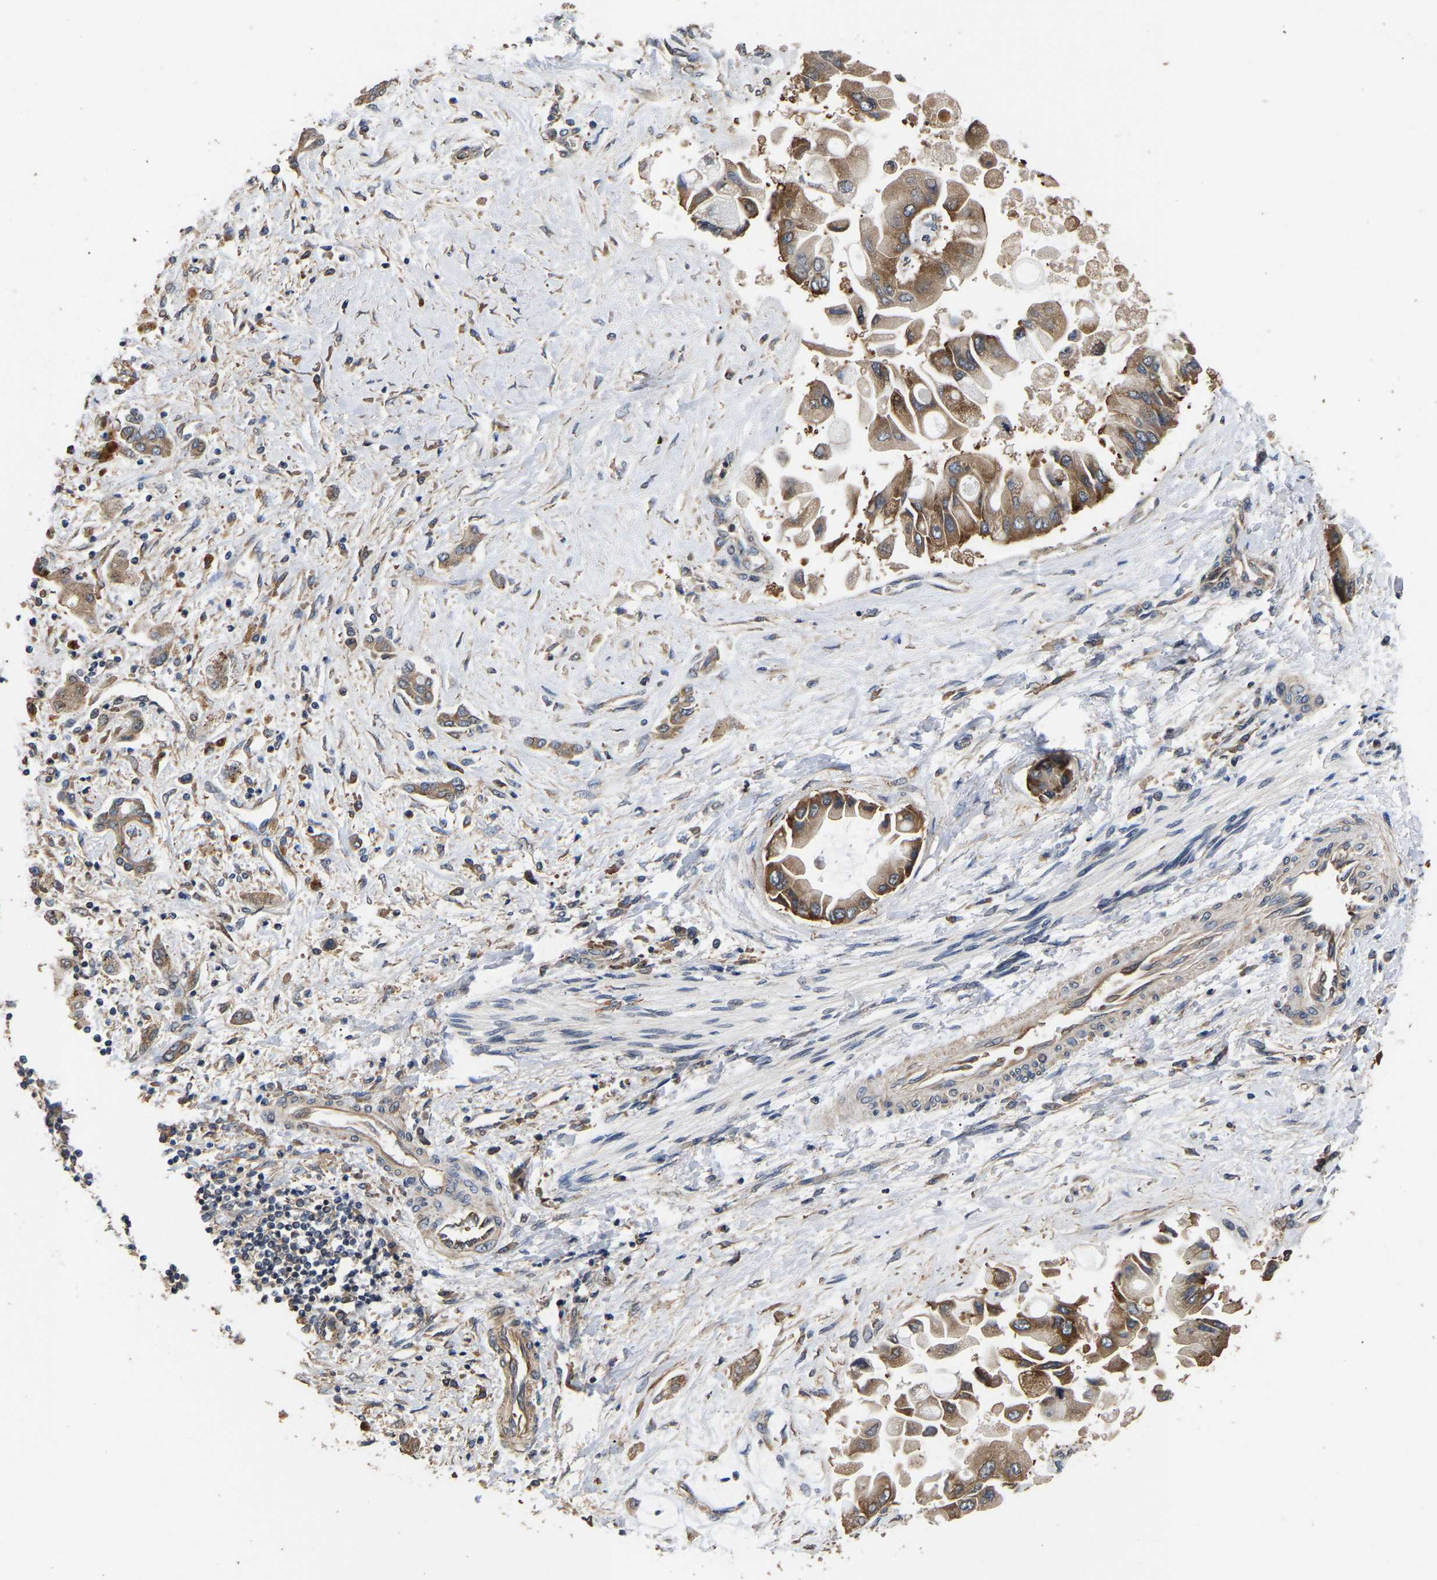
{"staining": {"intensity": "moderate", "quantity": ">75%", "location": "cytoplasmic/membranous"}, "tissue": "liver cancer", "cell_type": "Tumor cells", "image_type": "cancer", "snomed": [{"axis": "morphology", "description": "Cholangiocarcinoma"}, {"axis": "topography", "description": "Liver"}], "caption": "An immunohistochemistry (IHC) histopathology image of neoplastic tissue is shown. Protein staining in brown shows moderate cytoplasmic/membranous positivity in cholangiocarcinoma (liver) within tumor cells.", "gene": "AIMP2", "patient": {"sex": "male", "age": 50}}